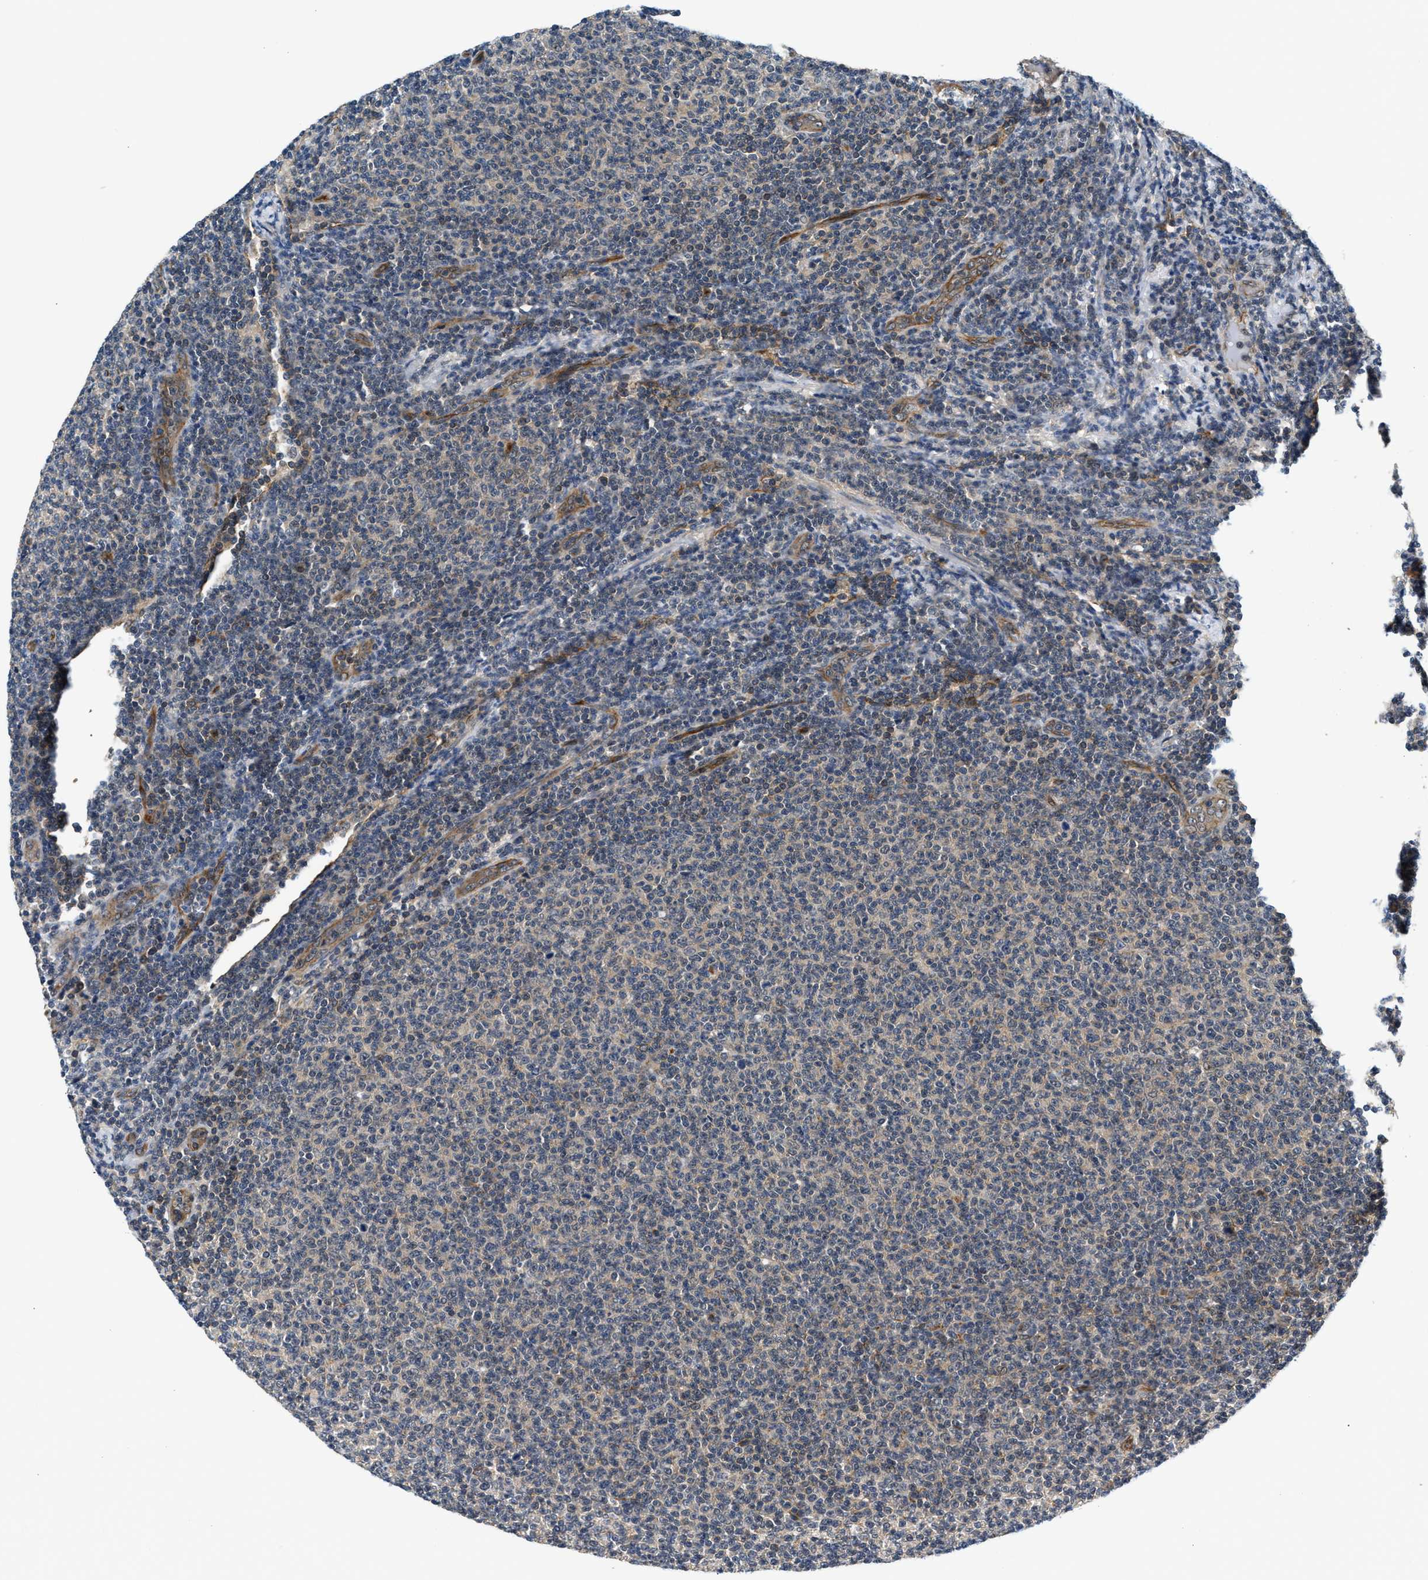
{"staining": {"intensity": "weak", "quantity": "<25%", "location": "cytoplasmic/membranous"}, "tissue": "lymphoma", "cell_type": "Tumor cells", "image_type": "cancer", "snomed": [{"axis": "morphology", "description": "Malignant lymphoma, non-Hodgkin's type, Low grade"}, {"axis": "topography", "description": "Lymph node"}], "caption": "Tumor cells are negative for brown protein staining in low-grade malignant lymphoma, non-Hodgkin's type.", "gene": "COPS2", "patient": {"sex": "male", "age": 66}}